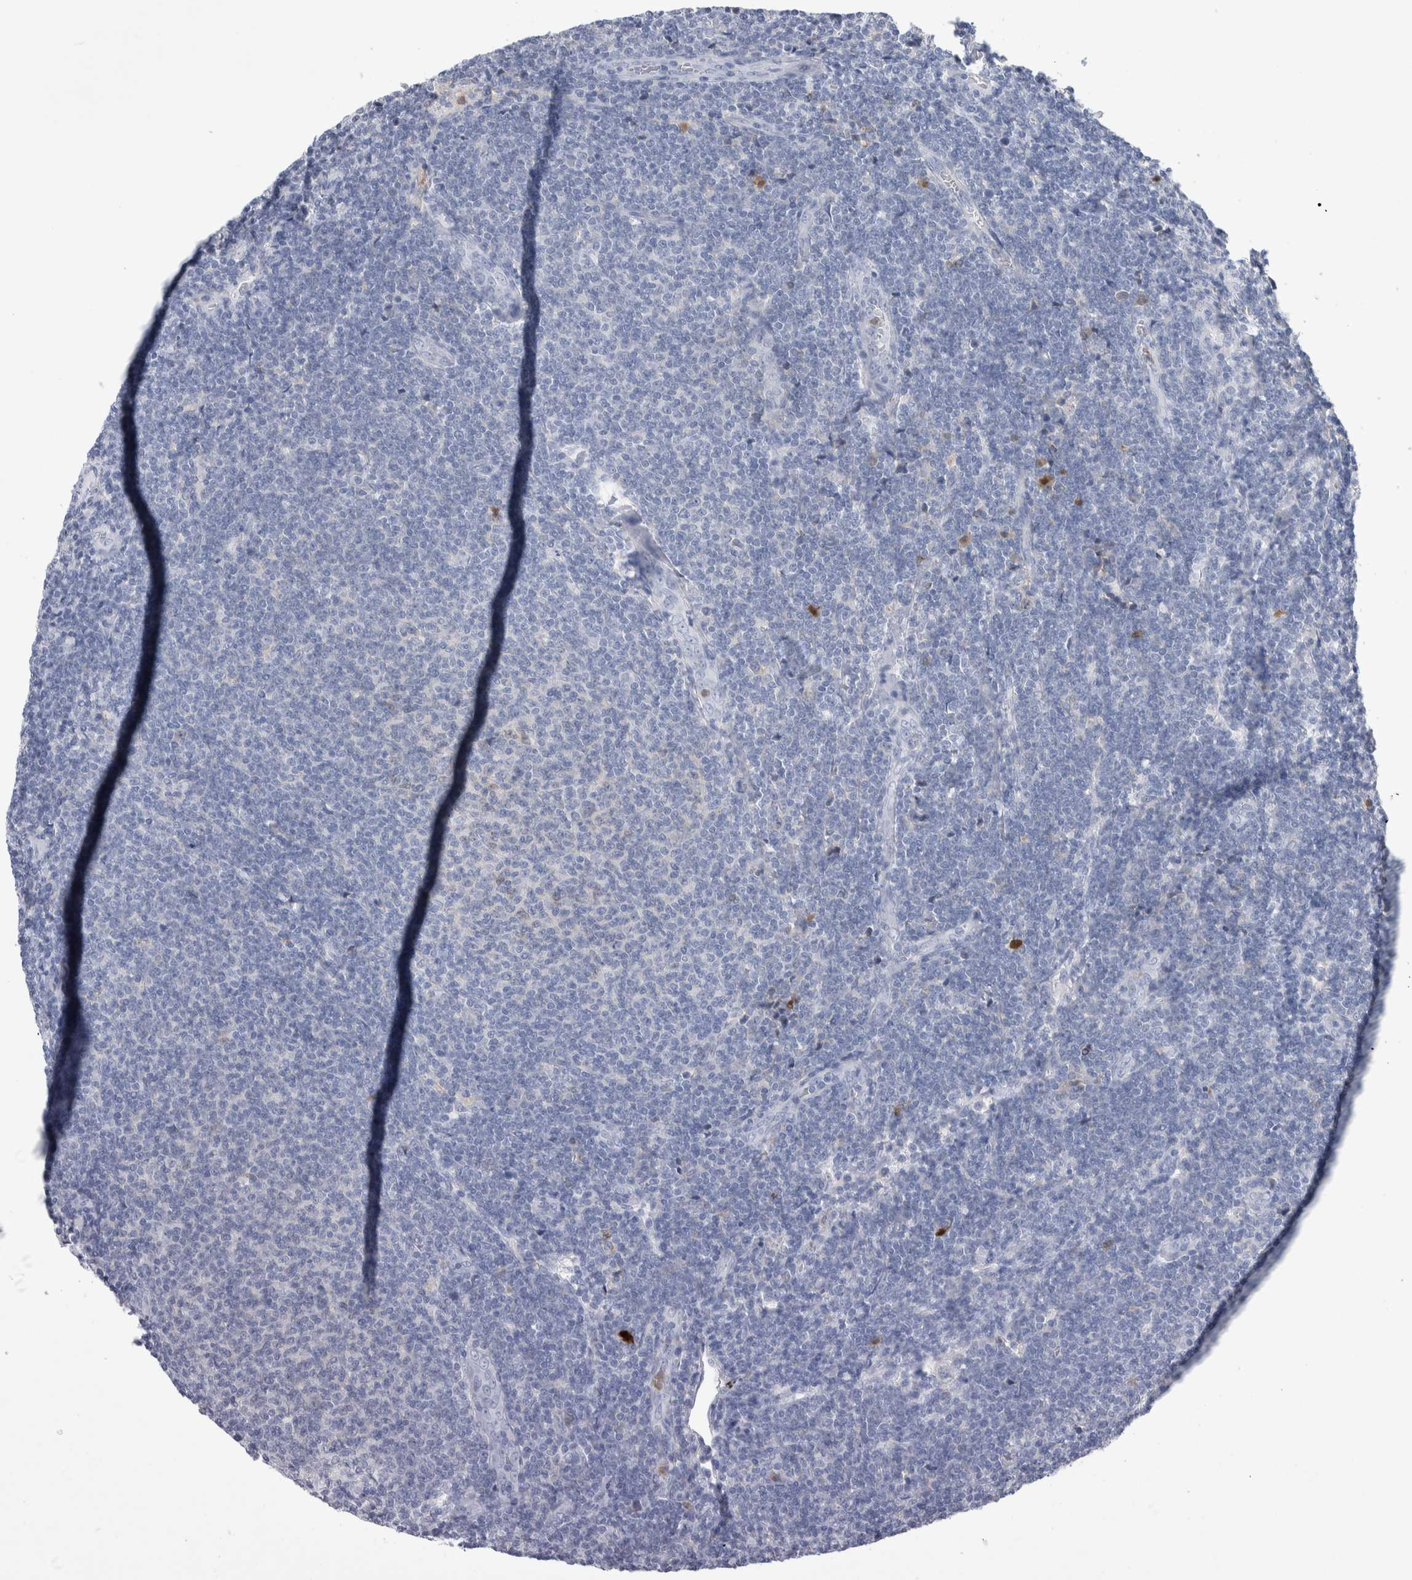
{"staining": {"intensity": "negative", "quantity": "none", "location": "none"}, "tissue": "lymphoma", "cell_type": "Tumor cells", "image_type": "cancer", "snomed": [{"axis": "morphology", "description": "Malignant lymphoma, non-Hodgkin's type, Low grade"}, {"axis": "topography", "description": "Lymph node"}], "caption": "This is an immunohistochemistry histopathology image of malignant lymphoma, non-Hodgkin's type (low-grade). There is no positivity in tumor cells.", "gene": "LURAP1L", "patient": {"sex": "male", "age": 66}}